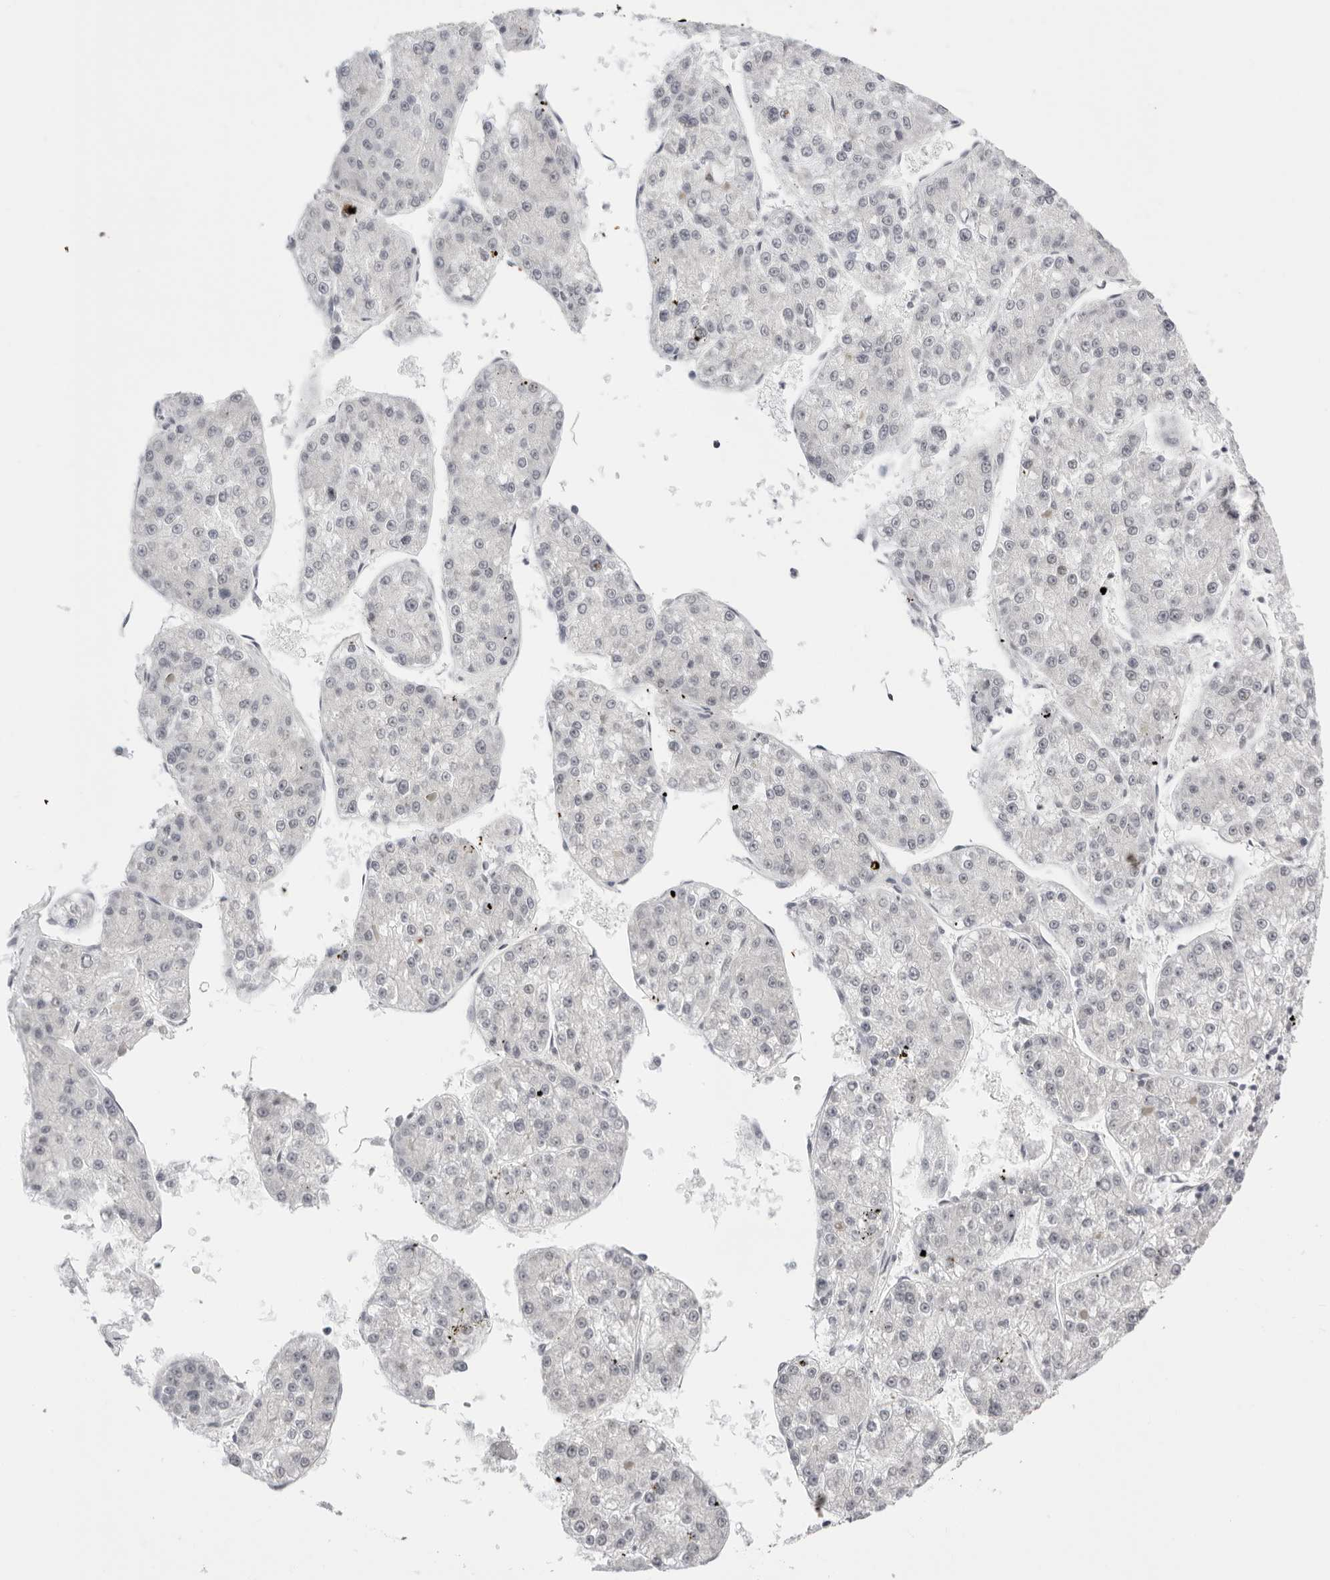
{"staining": {"intensity": "negative", "quantity": "none", "location": "none"}, "tissue": "liver cancer", "cell_type": "Tumor cells", "image_type": "cancer", "snomed": [{"axis": "morphology", "description": "Carcinoma, Hepatocellular, NOS"}, {"axis": "topography", "description": "Liver"}], "caption": "Liver hepatocellular carcinoma stained for a protein using immunohistochemistry exhibits no positivity tumor cells.", "gene": "PPP2R5C", "patient": {"sex": "female", "age": 73}}